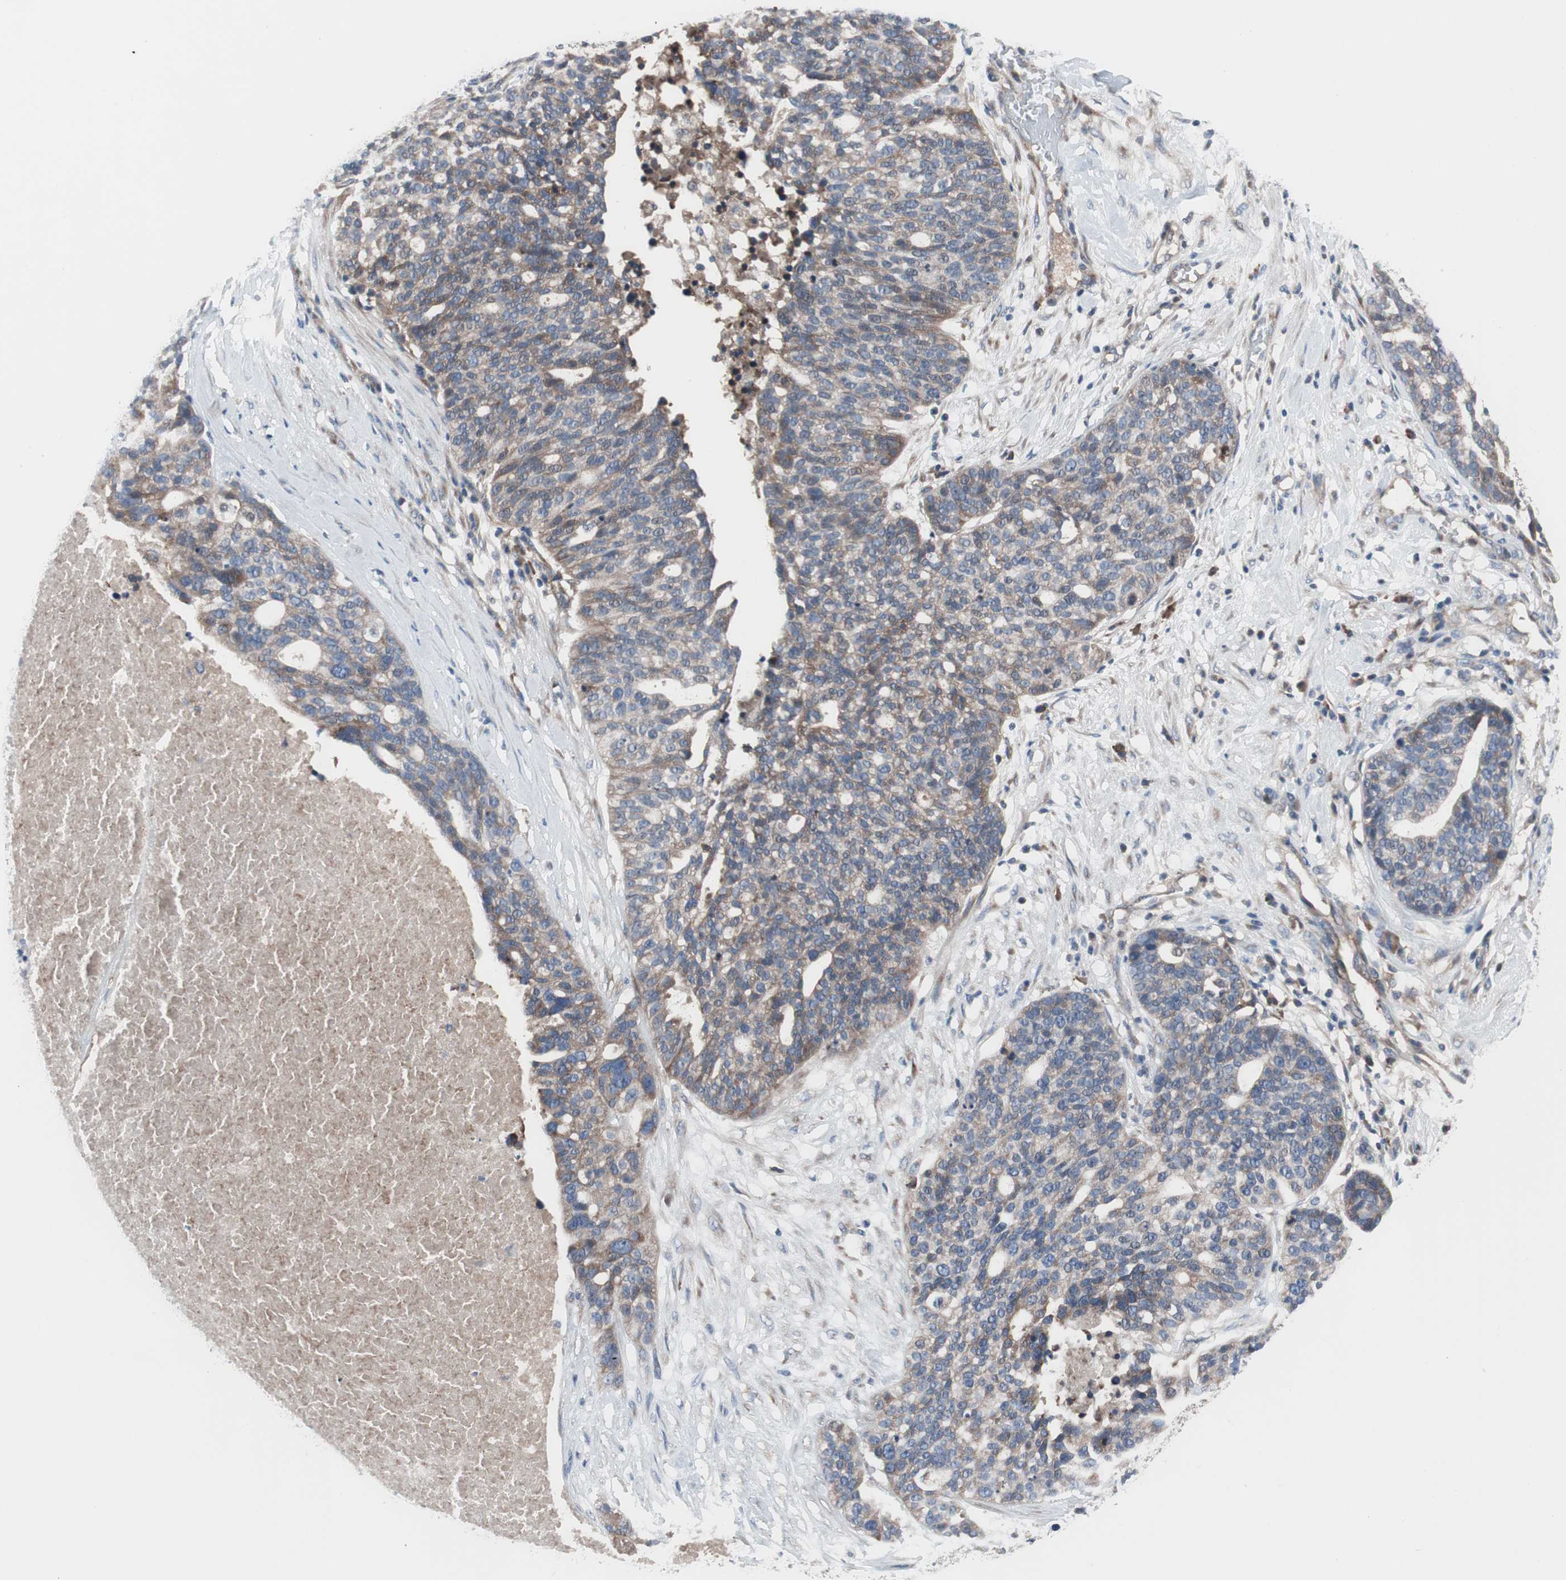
{"staining": {"intensity": "weak", "quantity": ">75%", "location": "cytoplasmic/membranous"}, "tissue": "ovarian cancer", "cell_type": "Tumor cells", "image_type": "cancer", "snomed": [{"axis": "morphology", "description": "Cystadenocarcinoma, serous, NOS"}, {"axis": "topography", "description": "Ovary"}], "caption": "IHC histopathology image of human ovarian cancer stained for a protein (brown), which shows low levels of weak cytoplasmic/membranous expression in about >75% of tumor cells.", "gene": "KANSL1", "patient": {"sex": "female", "age": 59}}